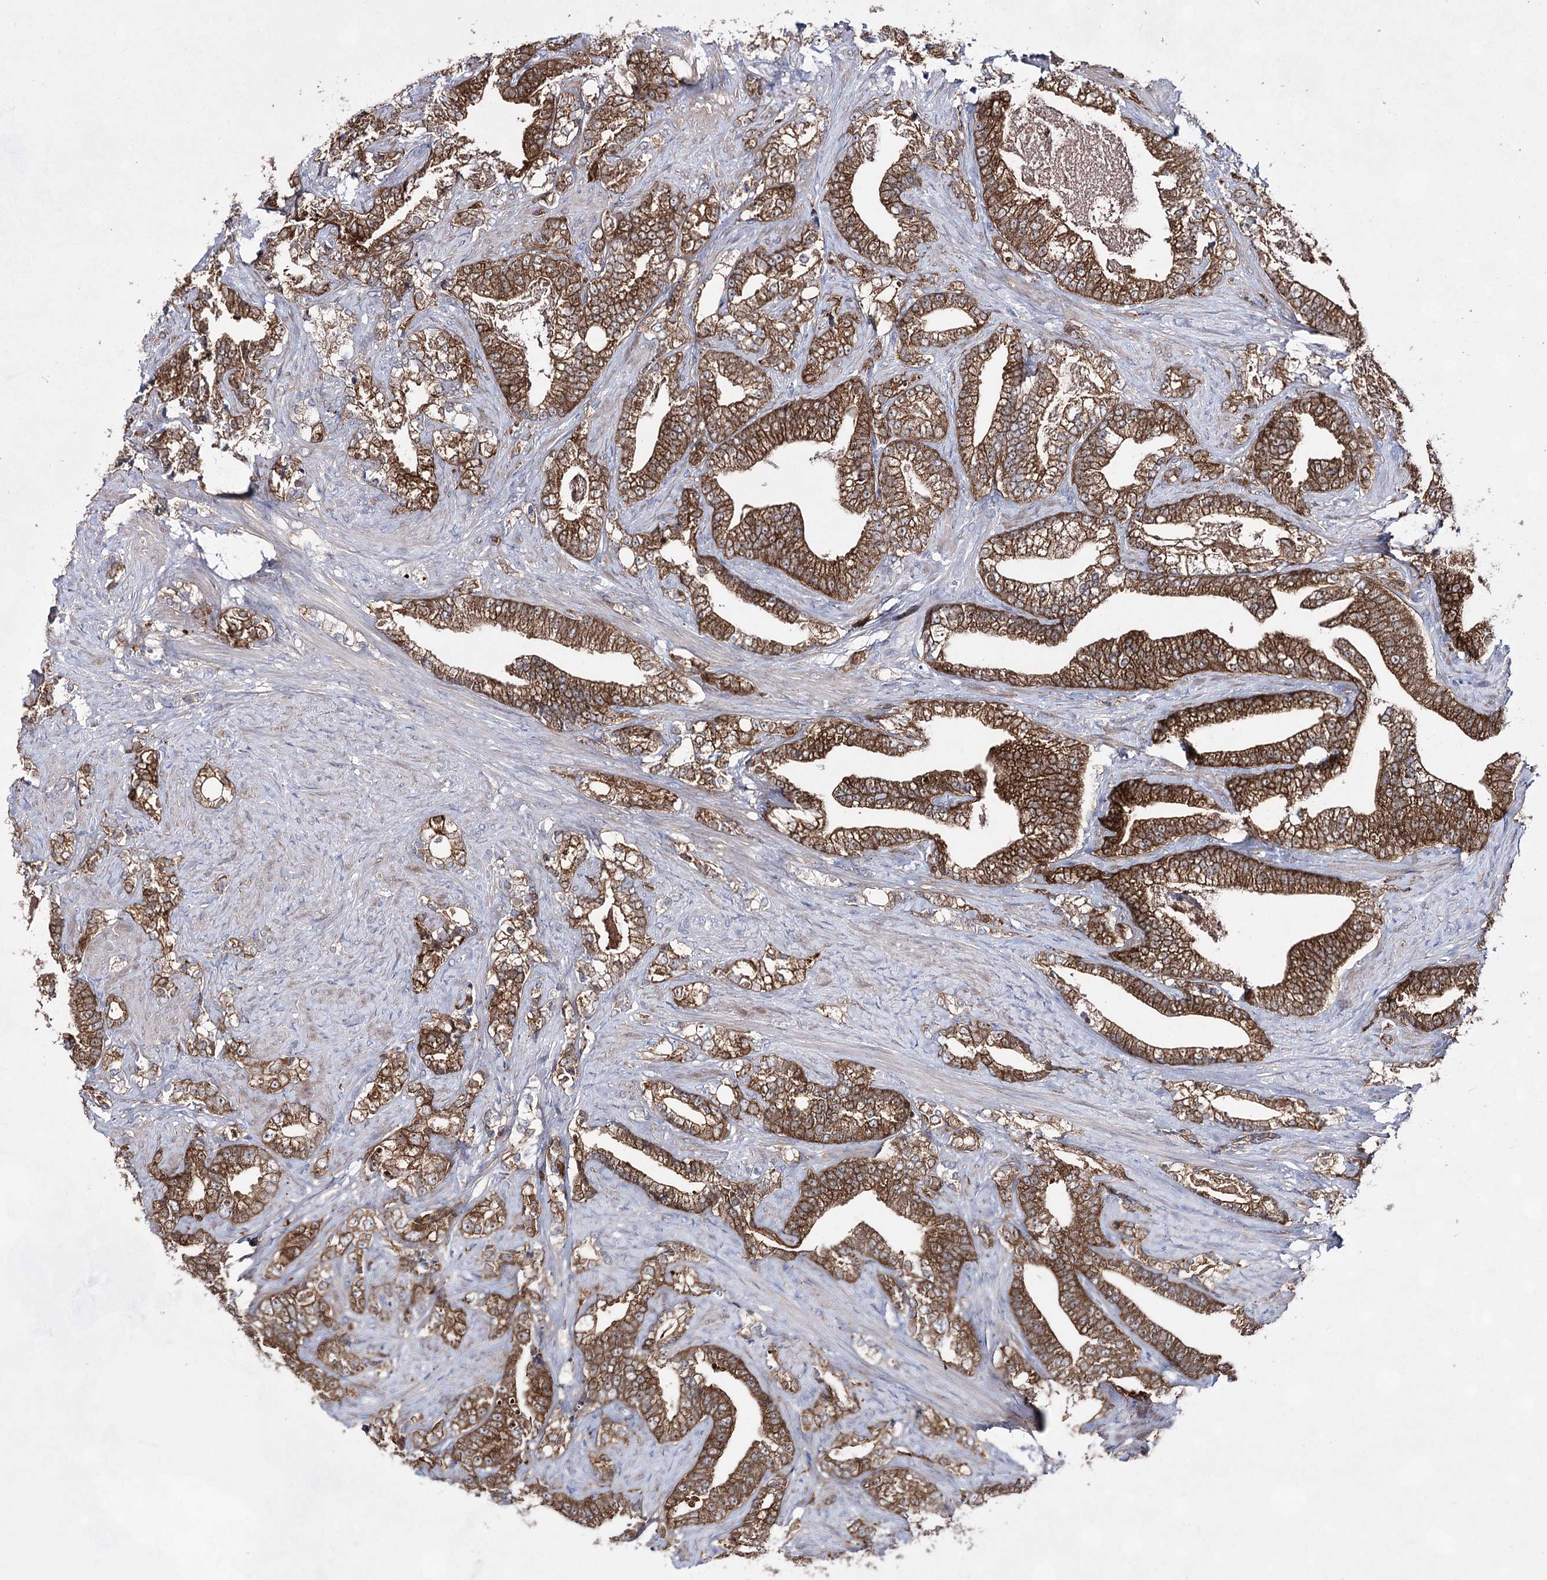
{"staining": {"intensity": "strong", "quantity": ">75%", "location": "cytoplasmic/membranous"}, "tissue": "prostate cancer", "cell_type": "Tumor cells", "image_type": "cancer", "snomed": [{"axis": "morphology", "description": "Adenocarcinoma, High grade"}, {"axis": "topography", "description": "Prostate and seminal vesicle, NOS"}], "caption": "Prostate high-grade adenocarcinoma was stained to show a protein in brown. There is high levels of strong cytoplasmic/membranous expression in approximately >75% of tumor cells.", "gene": "UGDH", "patient": {"sex": "male", "age": 67}}